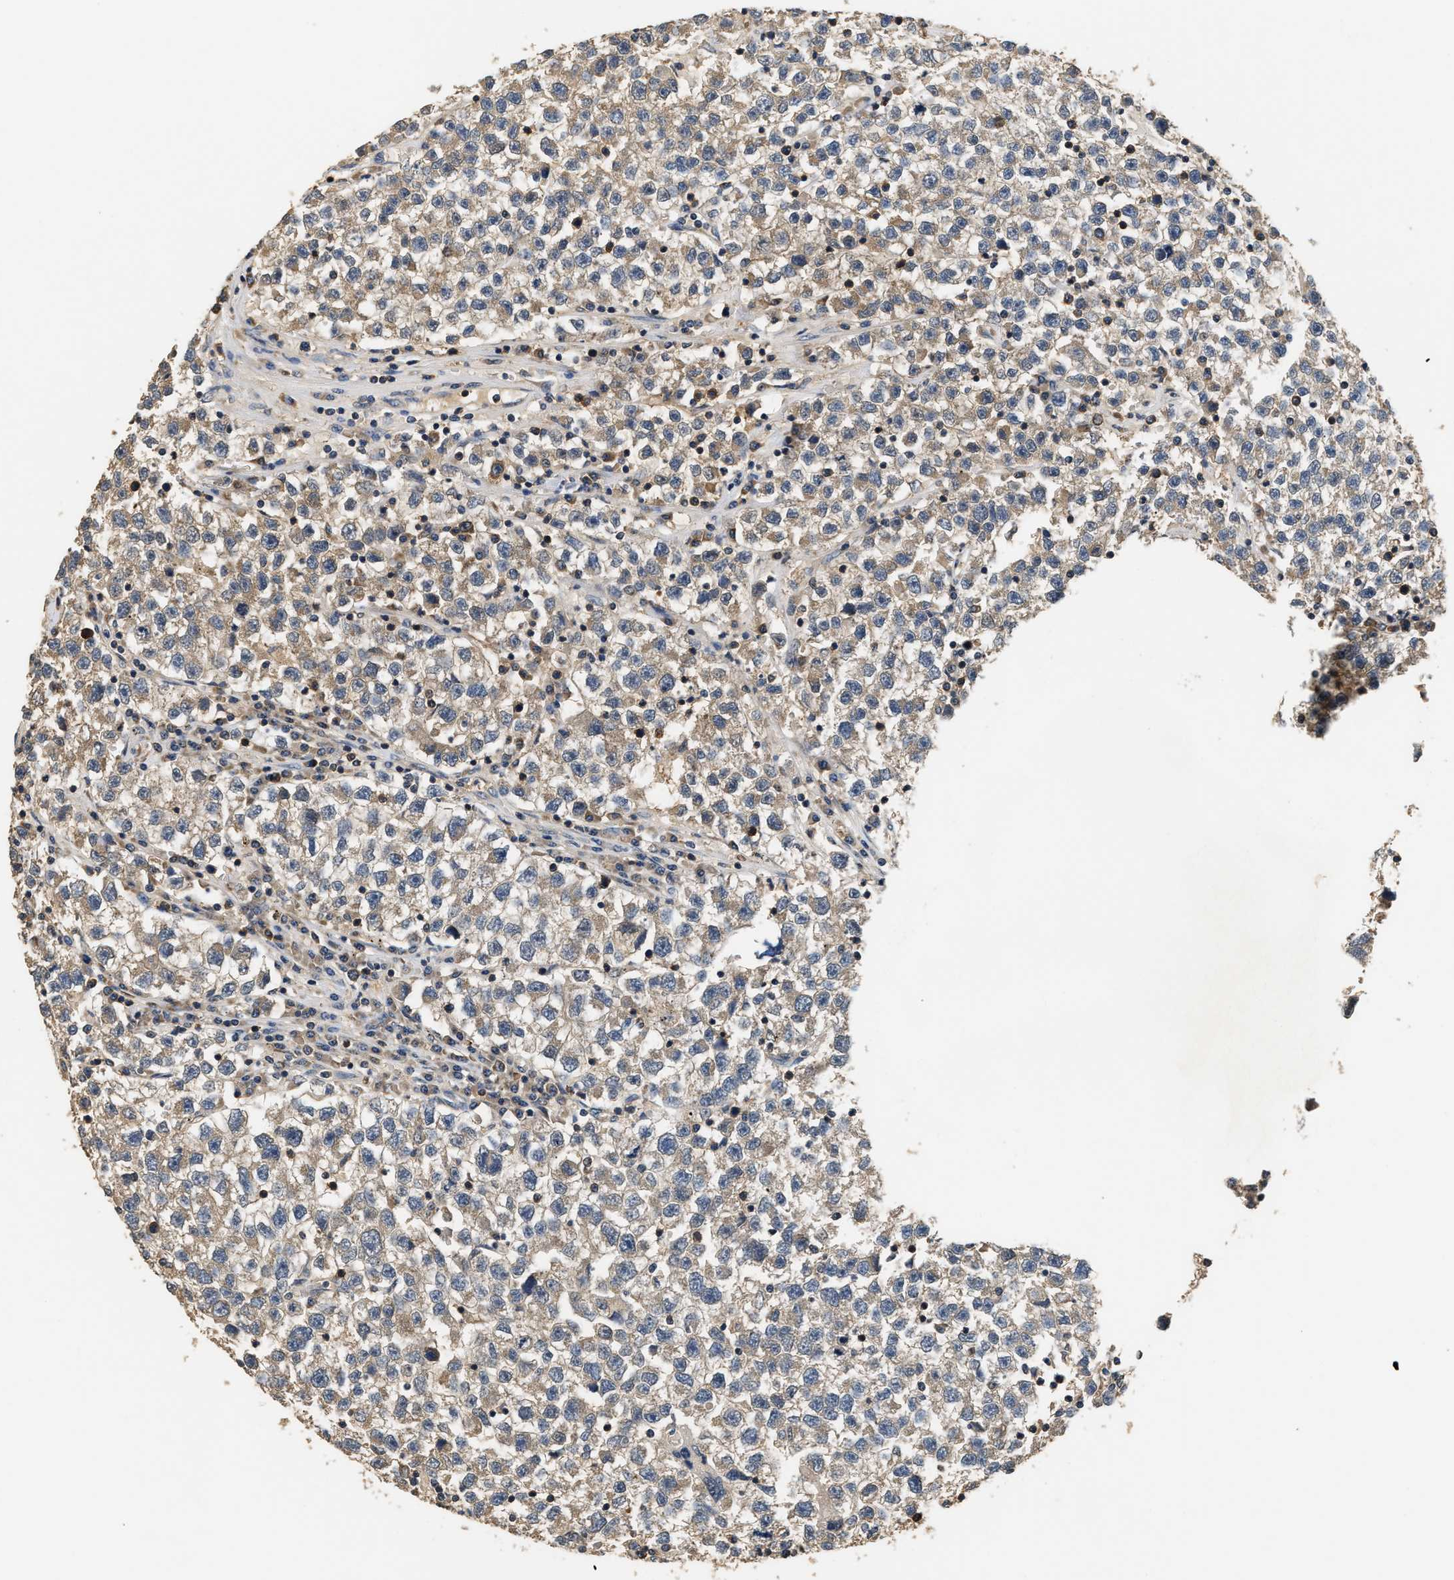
{"staining": {"intensity": "weak", "quantity": "25%-75%", "location": "cytoplasmic/membranous"}, "tissue": "testis cancer", "cell_type": "Tumor cells", "image_type": "cancer", "snomed": [{"axis": "morphology", "description": "Seminoma, NOS"}, {"axis": "topography", "description": "Testis"}], "caption": "Testis seminoma stained for a protein (brown) exhibits weak cytoplasmic/membranous positive staining in about 25%-75% of tumor cells.", "gene": "GPI", "patient": {"sex": "male", "age": 22}}